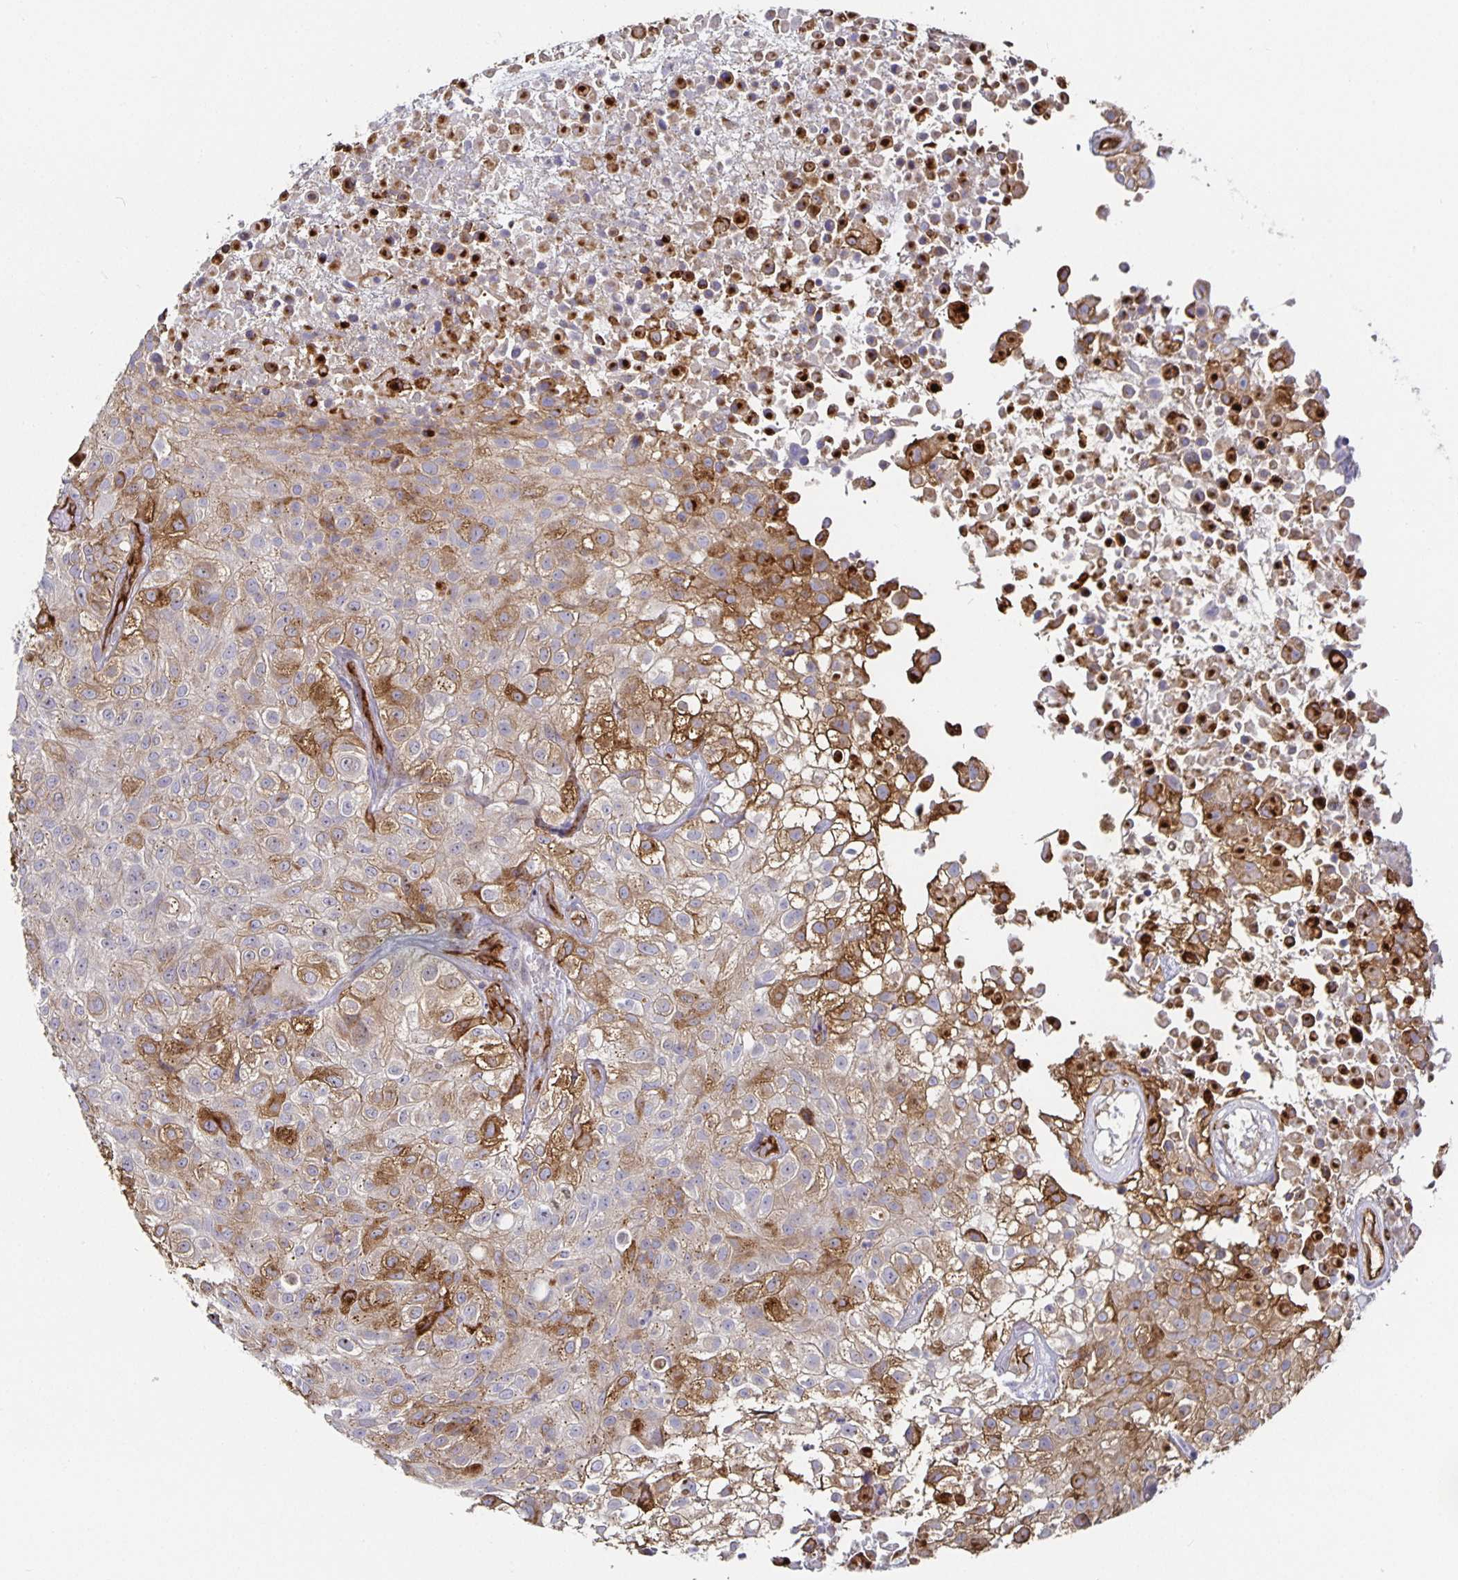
{"staining": {"intensity": "moderate", "quantity": "25%-75%", "location": "cytoplasmic/membranous"}, "tissue": "urothelial cancer", "cell_type": "Tumor cells", "image_type": "cancer", "snomed": [{"axis": "morphology", "description": "Urothelial carcinoma, High grade"}, {"axis": "topography", "description": "Urinary bladder"}], "caption": "Urothelial cancer stained for a protein reveals moderate cytoplasmic/membranous positivity in tumor cells.", "gene": "PODXL", "patient": {"sex": "male", "age": 56}}